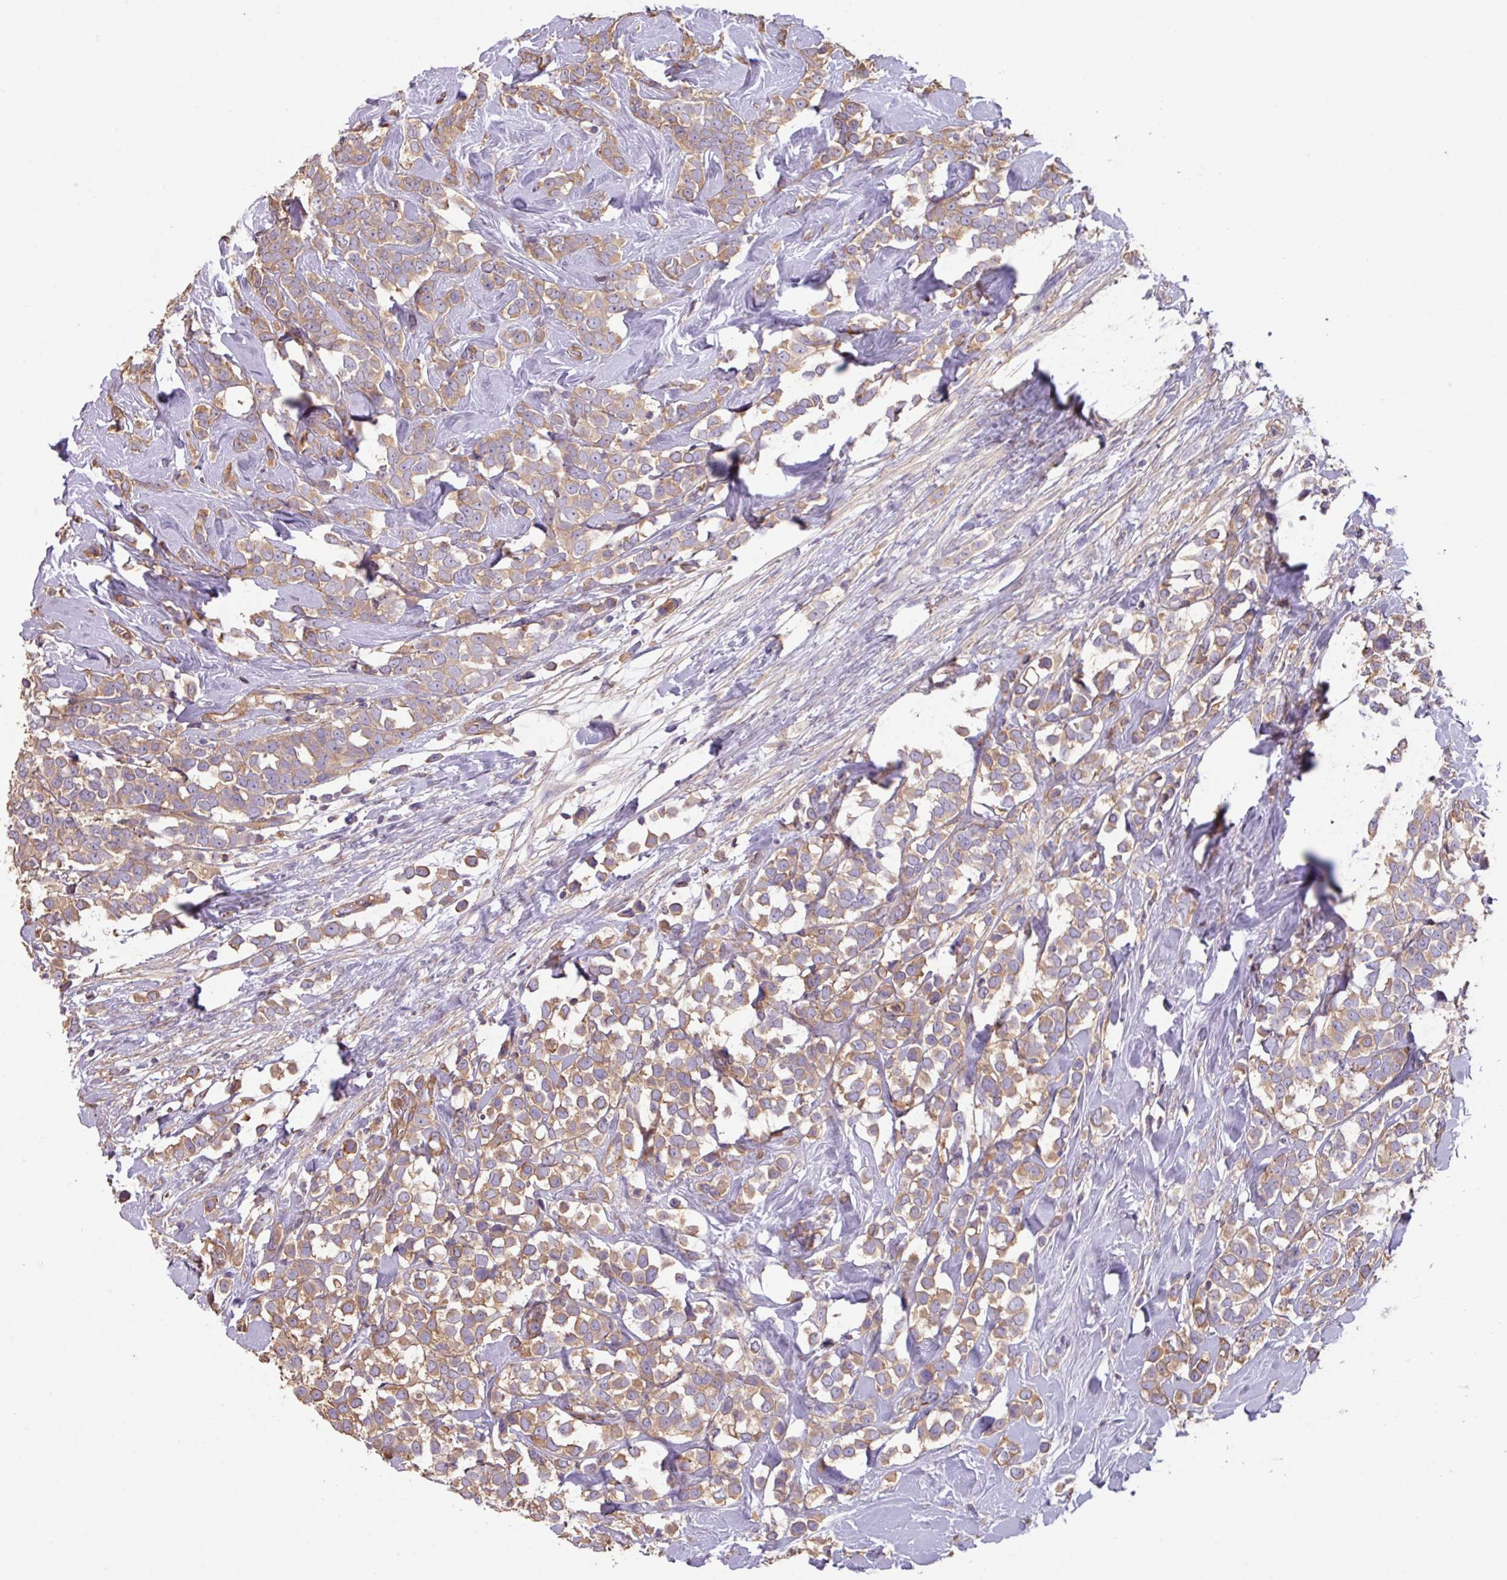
{"staining": {"intensity": "moderate", "quantity": "25%-75%", "location": "cytoplasmic/membranous"}, "tissue": "breast cancer", "cell_type": "Tumor cells", "image_type": "cancer", "snomed": [{"axis": "morphology", "description": "Duct carcinoma"}, {"axis": "topography", "description": "Breast"}], "caption": "The immunohistochemical stain highlights moderate cytoplasmic/membranous staining in tumor cells of breast cancer tissue. The staining was performed using DAB, with brown indicating positive protein expression. Nuclei are stained blue with hematoxylin.", "gene": "CALML4", "patient": {"sex": "female", "age": 80}}